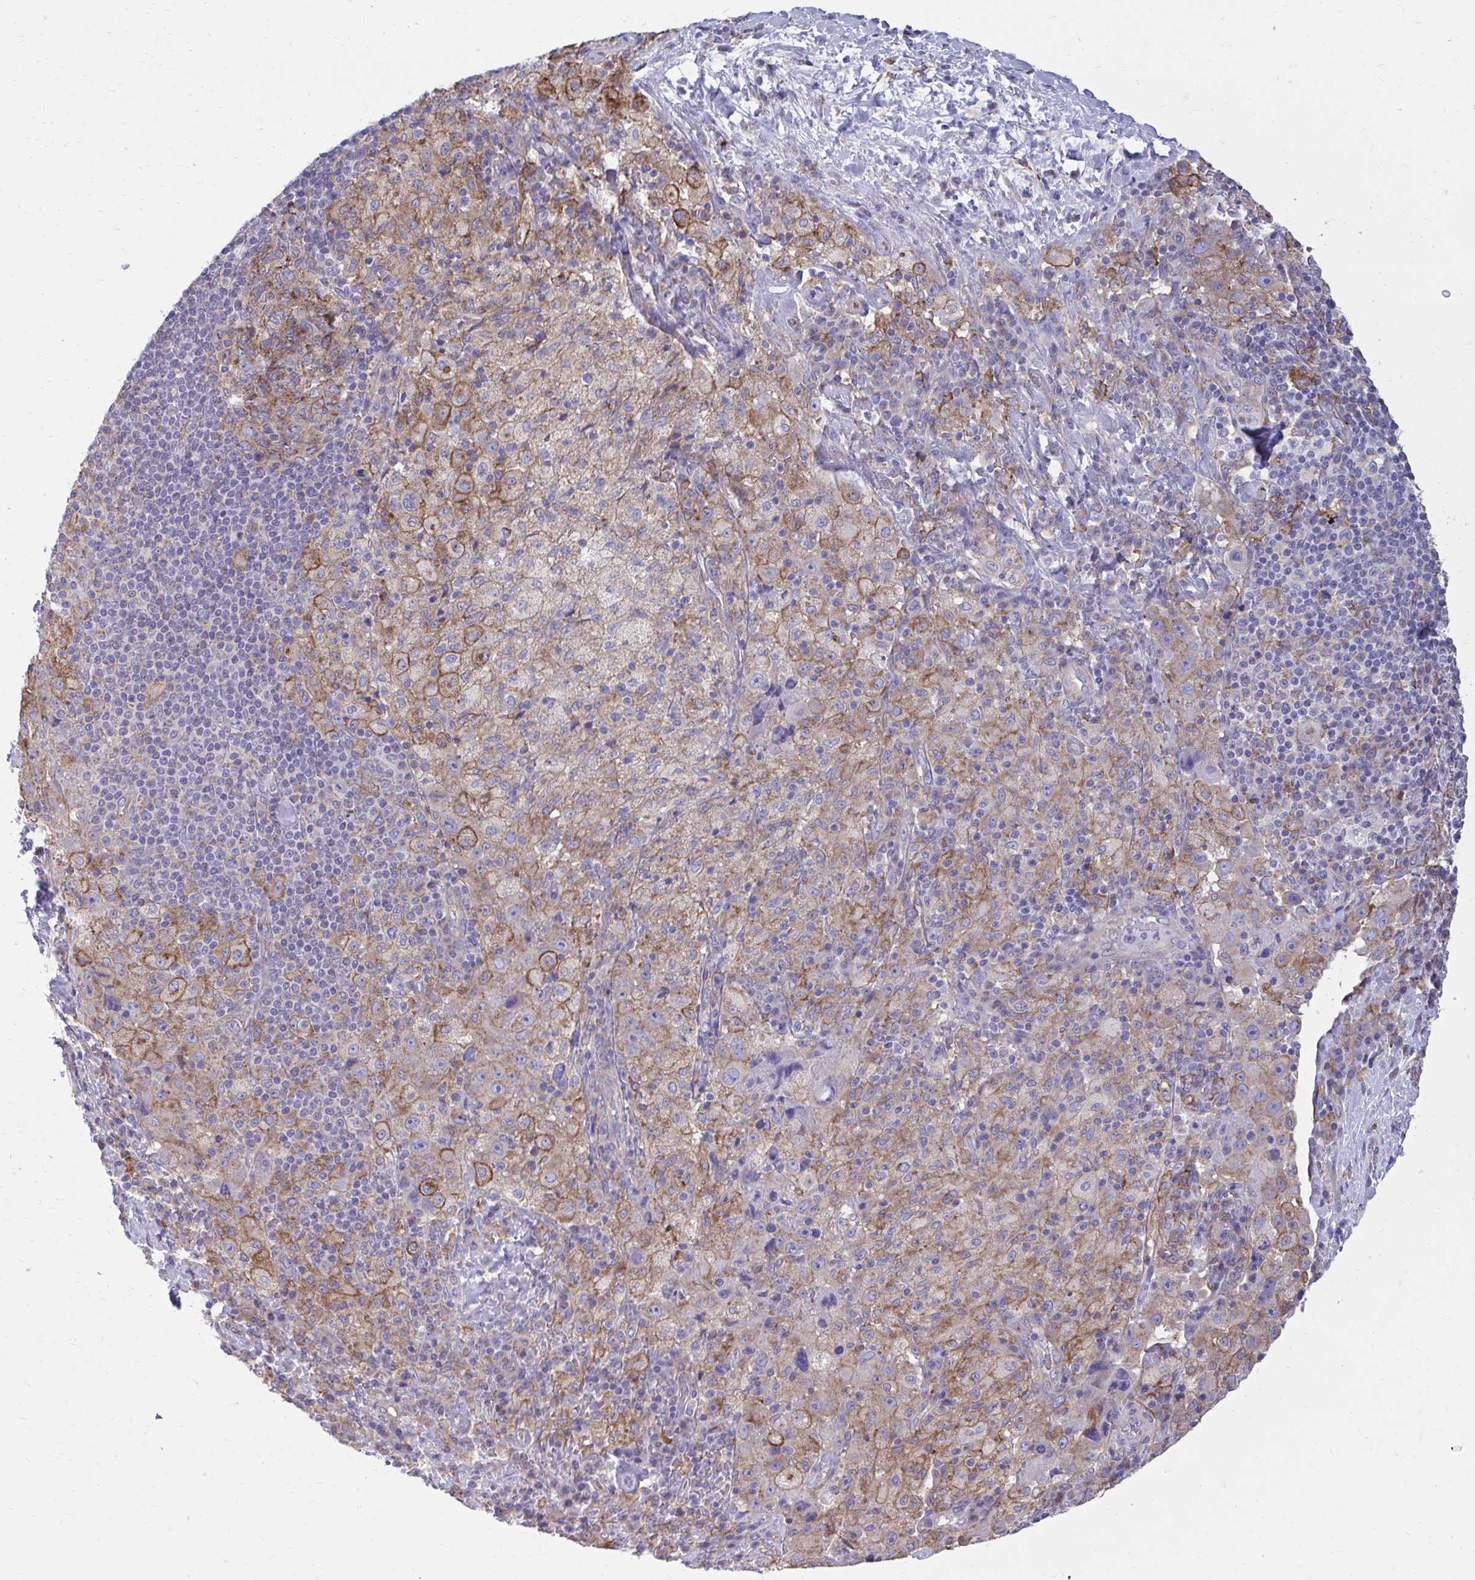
{"staining": {"intensity": "moderate", "quantity": "25%-75%", "location": "cytoplasmic/membranous"}, "tissue": "melanoma", "cell_type": "Tumor cells", "image_type": "cancer", "snomed": [{"axis": "morphology", "description": "Malignant melanoma, Metastatic site"}, {"axis": "topography", "description": "Lymph node"}], "caption": "The photomicrograph displays a brown stain indicating the presence of a protein in the cytoplasmic/membranous of tumor cells in melanoma. (DAB (3,3'-diaminobenzidine) IHC with brightfield microscopy, high magnification).", "gene": "CLTA", "patient": {"sex": "male", "age": 62}}